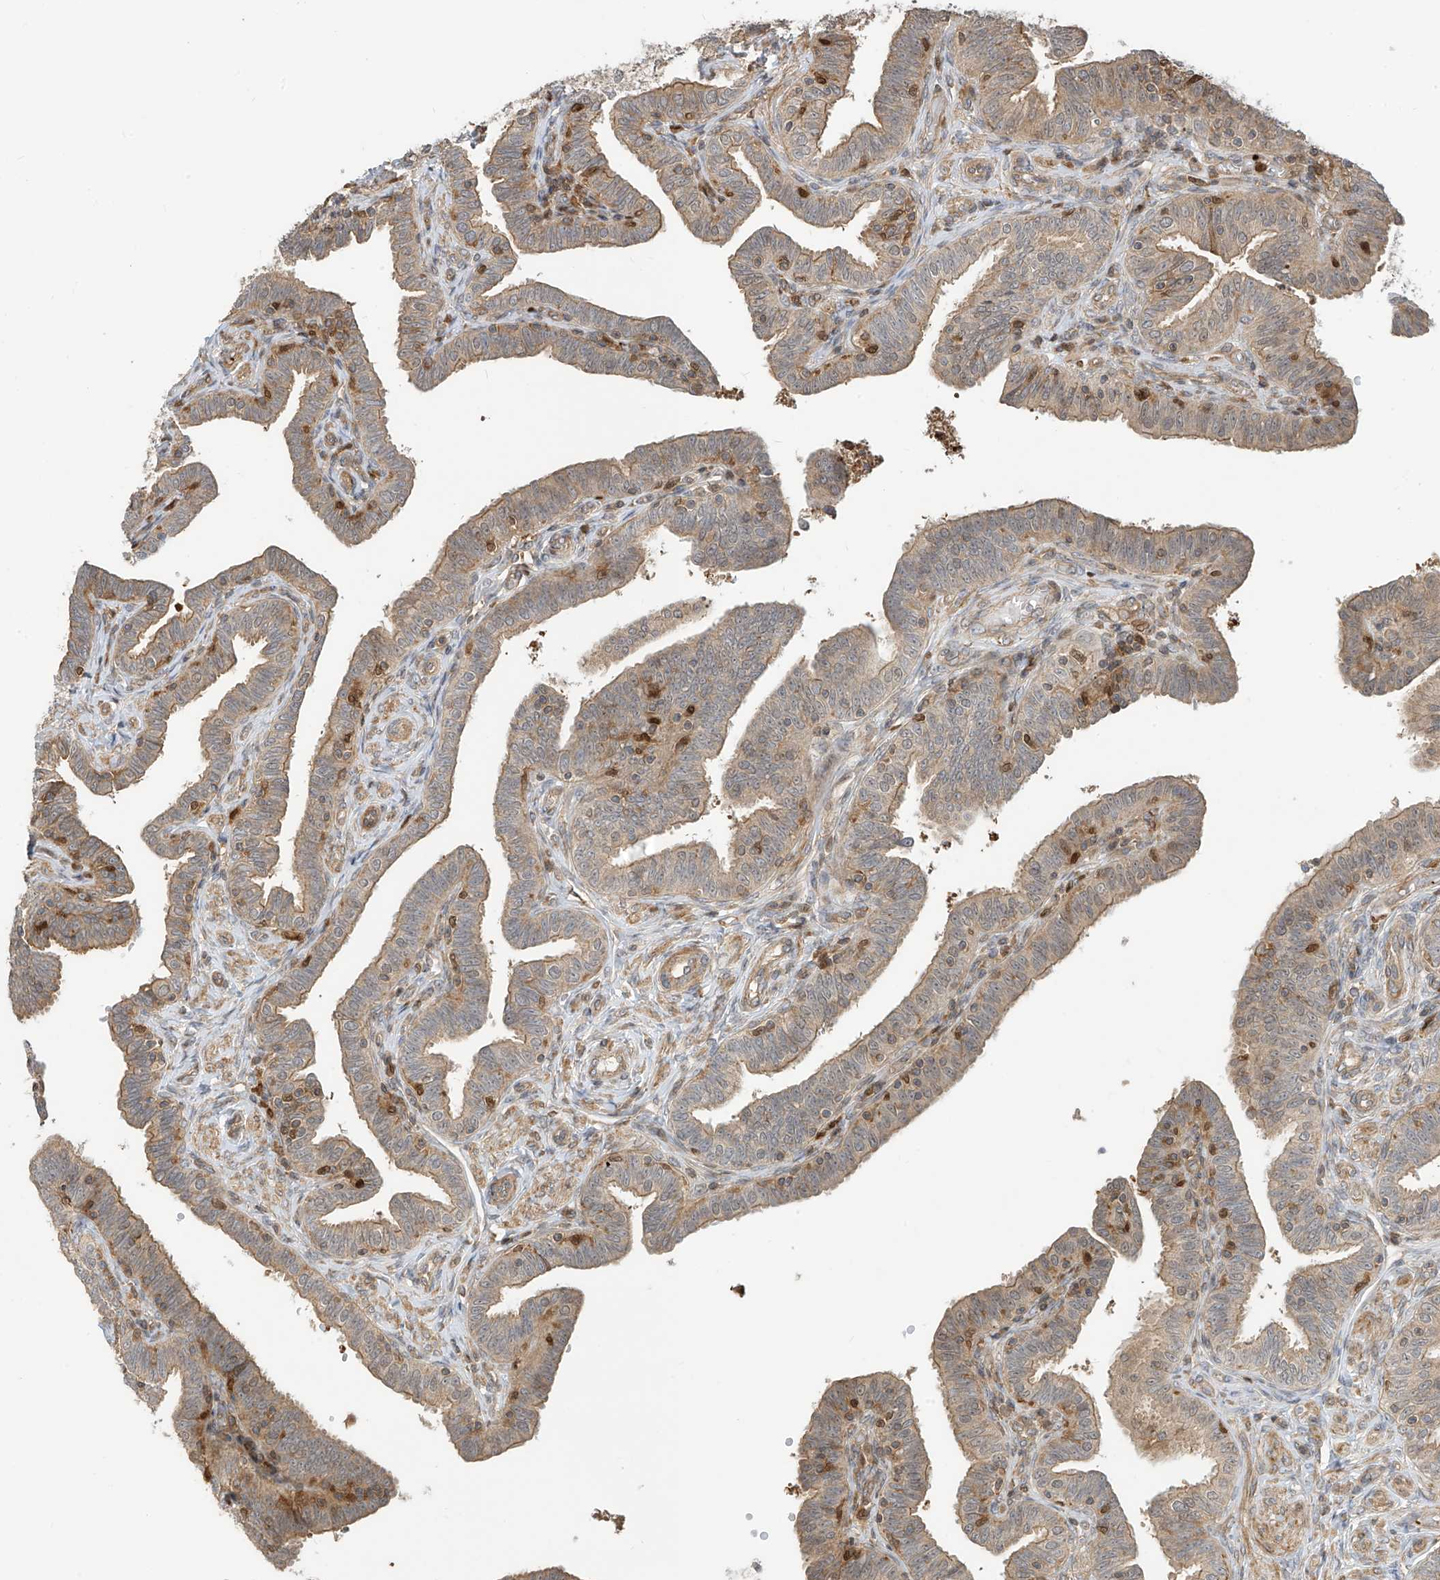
{"staining": {"intensity": "moderate", "quantity": ">75%", "location": "cytoplasmic/membranous,nuclear"}, "tissue": "fallopian tube", "cell_type": "Glandular cells", "image_type": "normal", "snomed": [{"axis": "morphology", "description": "Normal tissue, NOS"}, {"axis": "topography", "description": "Fallopian tube"}], "caption": "The image demonstrates immunohistochemical staining of normal fallopian tube. There is moderate cytoplasmic/membranous,nuclear staining is seen in about >75% of glandular cells.", "gene": "ATAD2B", "patient": {"sex": "female", "age": 39}}